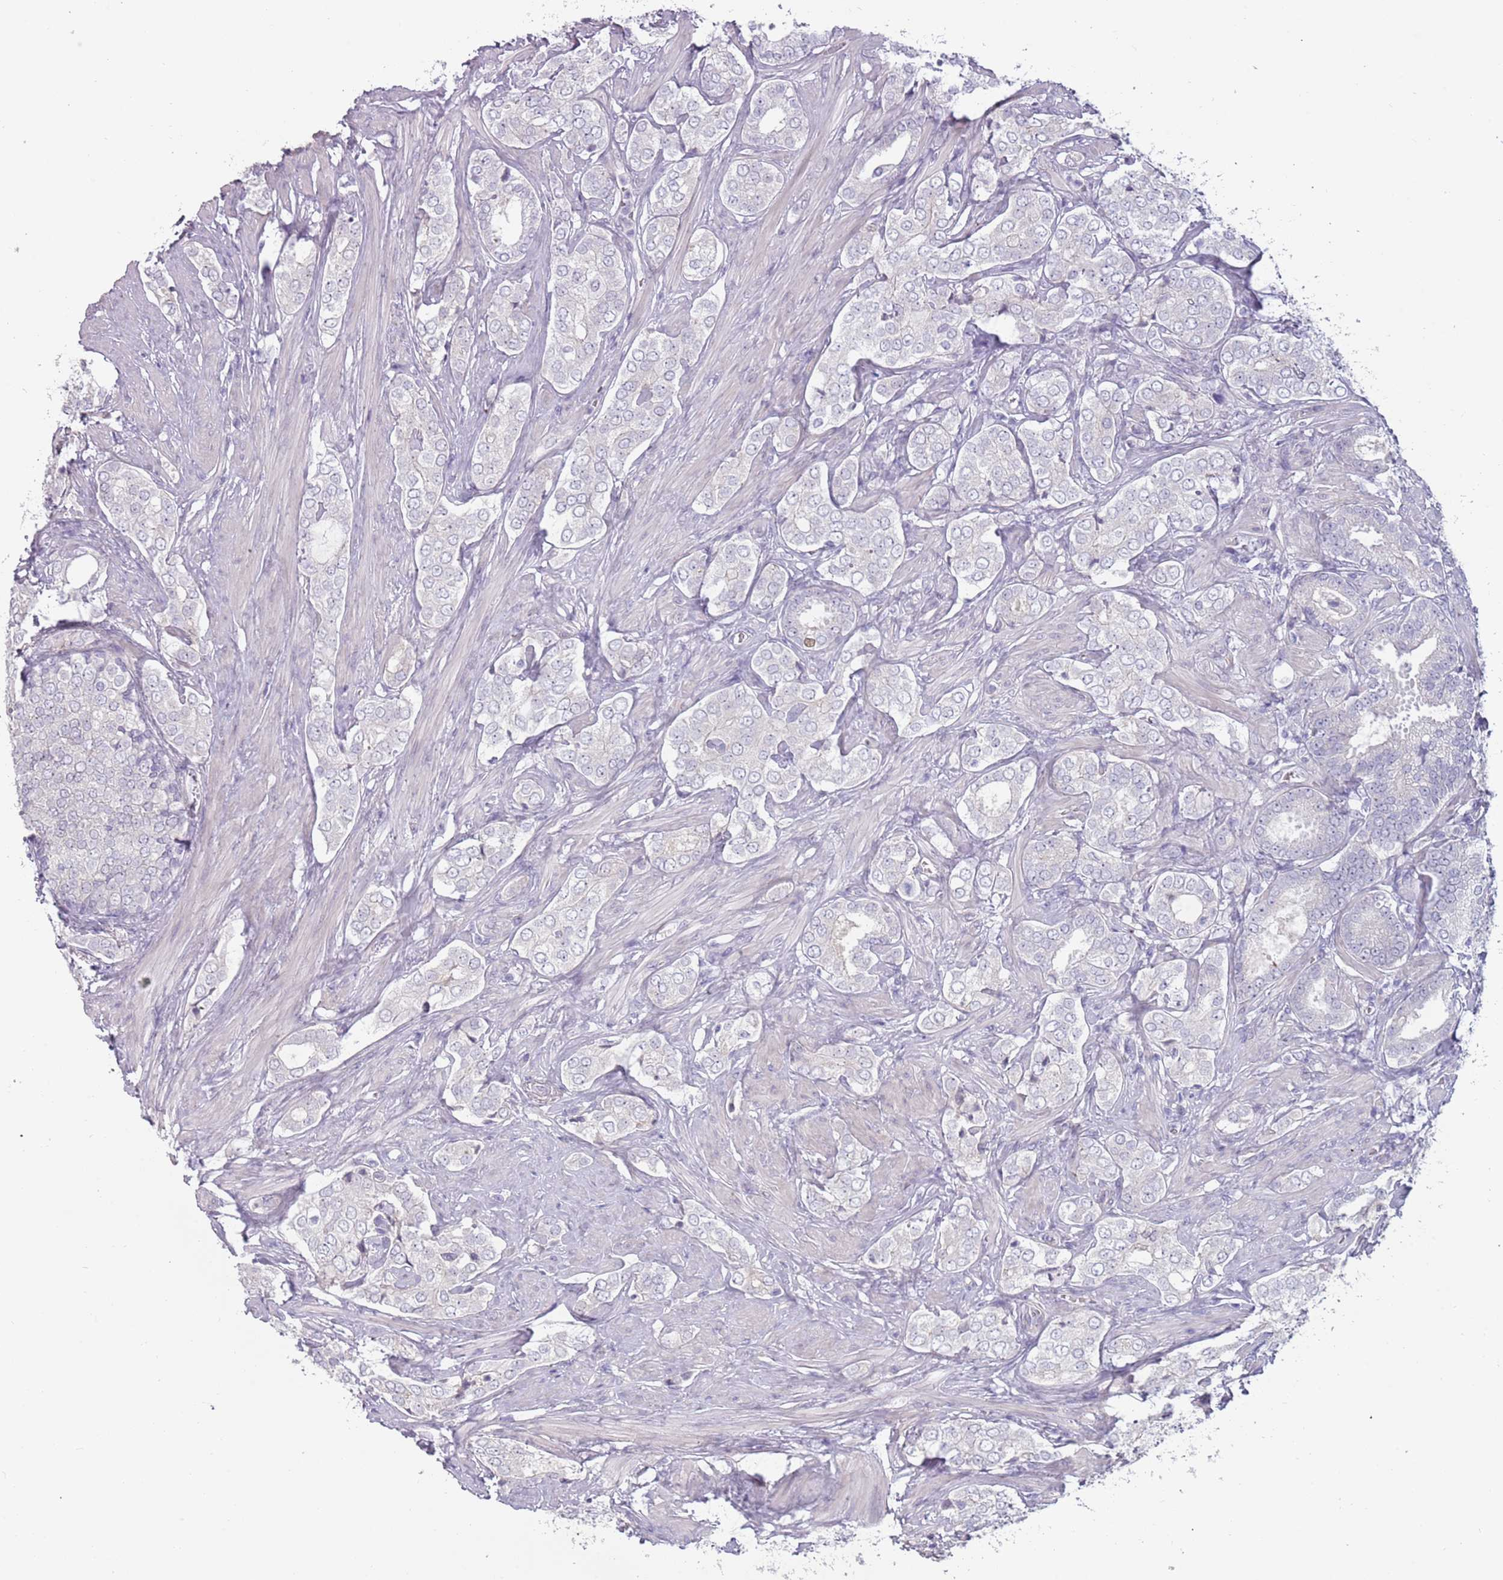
{"staining": {"intensity": "negative", "quantity": "none", "location": "none"}, "tissue": "prostate cancer", "cell_type": "Tumor cells", "image_type": "cancer", "snomed": [{"axis": "morphology", "description": "Adenocarcinoma, High grade"}, {"axis": "topography", "description": "Prostate"}], "caption": "This is a image of immunohistochemistry (IHC) staining of prostate cancer, which shows no staining in tumor cells.", "gene": "RFX2", "patient": {"sex": "male", "age": 71}}